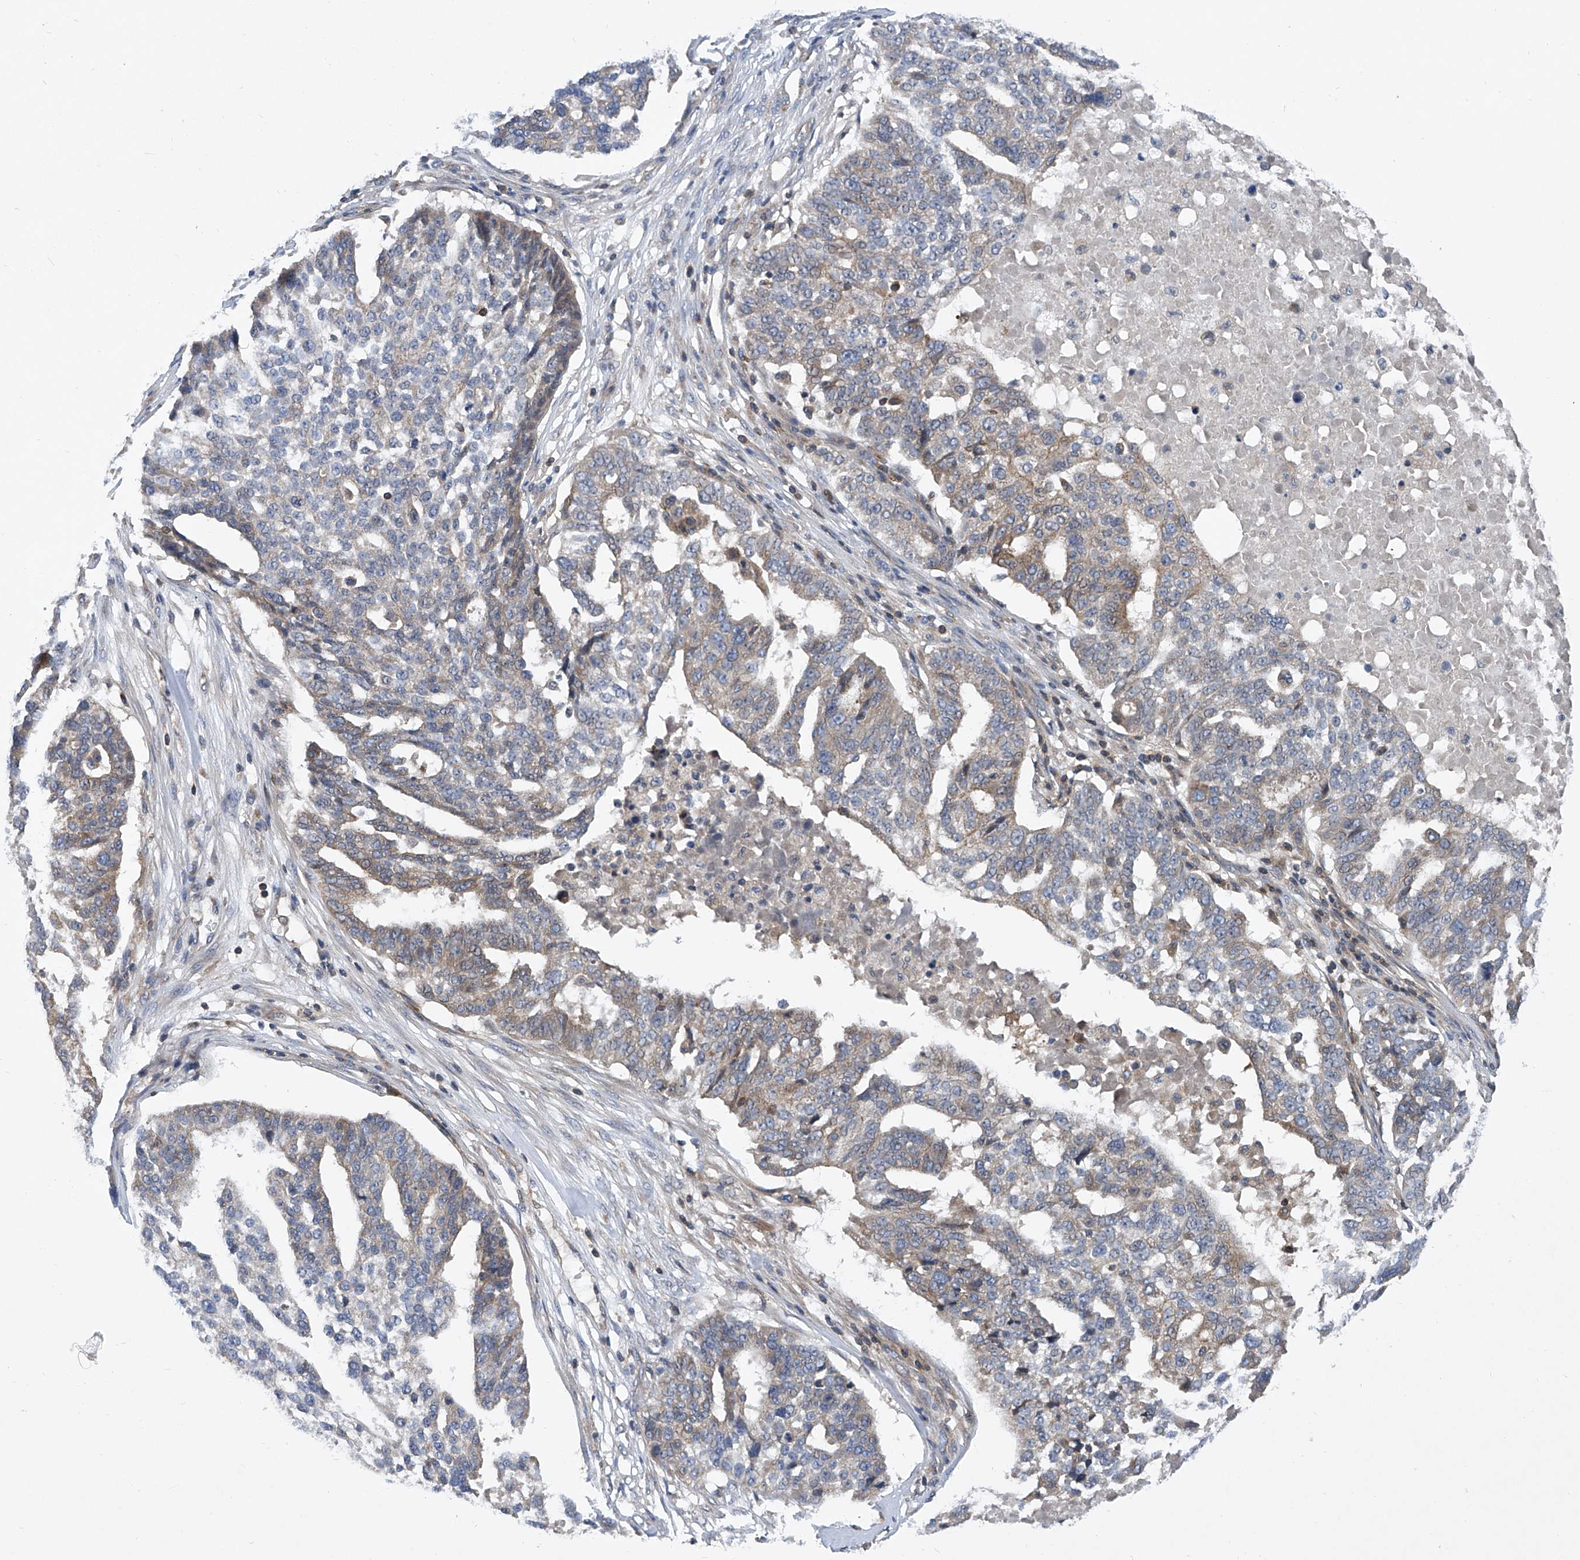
{"staining": {"intensity": "moderate", "quantity": "<25%", "location": "cytoplasmic/membranous"}, "tissue": "ovarian cancer", "cell_type": "Tumor cells", "image_type": "cancer", "snomed": [{"axis": "morphology", "description": "Cystadenocarcinoma, serous, NOS"}, {"axis": "topography", "description": "Ovary"}], "caption": "A brown stain highlights moderate cytoplasmic/membranous positivity of a protein in ovarian cancer tumor cells.", "gene": "TRIM38", "patient": {"sex": "female", "age": 59}}